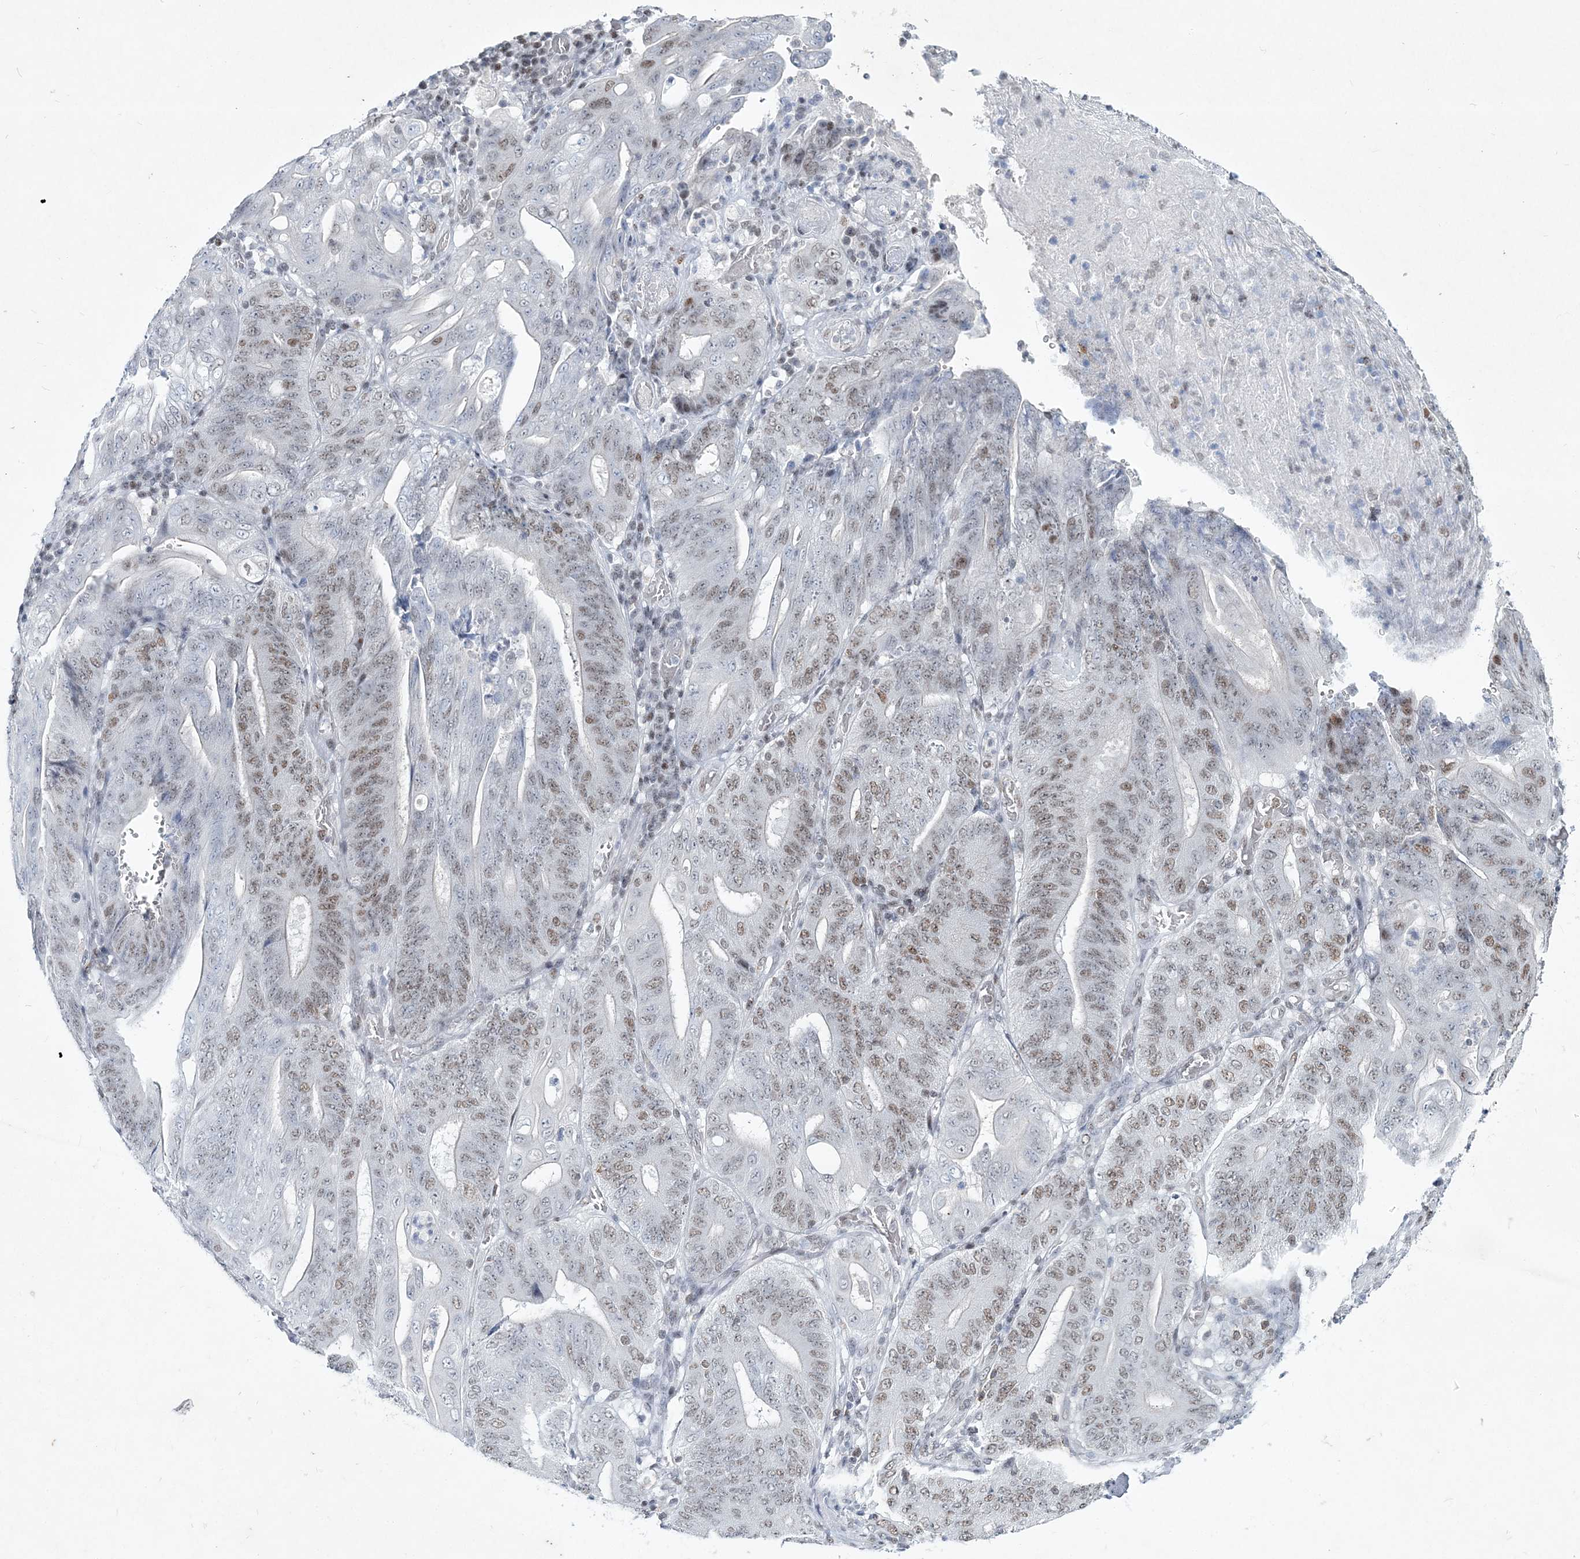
{"staining": {"intensity": "weak", "quantity": "25%-75%", "location": "nuclear"}, "tissue": "stomach cancer", "cell_type": "Tumor cells", "image_type": "cancer", "snomed": [{"axis": "morphology", "description": "Adenocarcinoma, NOS"}, {"axis": "topography", "description": "Stomach"}], "caption": "This photomicrograph exhibits stomach cancer stained with immunohistochemistry to label a protein in brown. The nuclear of tumor cells show weak positivity for the protein. Nuclei are counter-stained blue.", "gene": "LRRFIP2", "patient": {"sex": "female", "age": 73}}